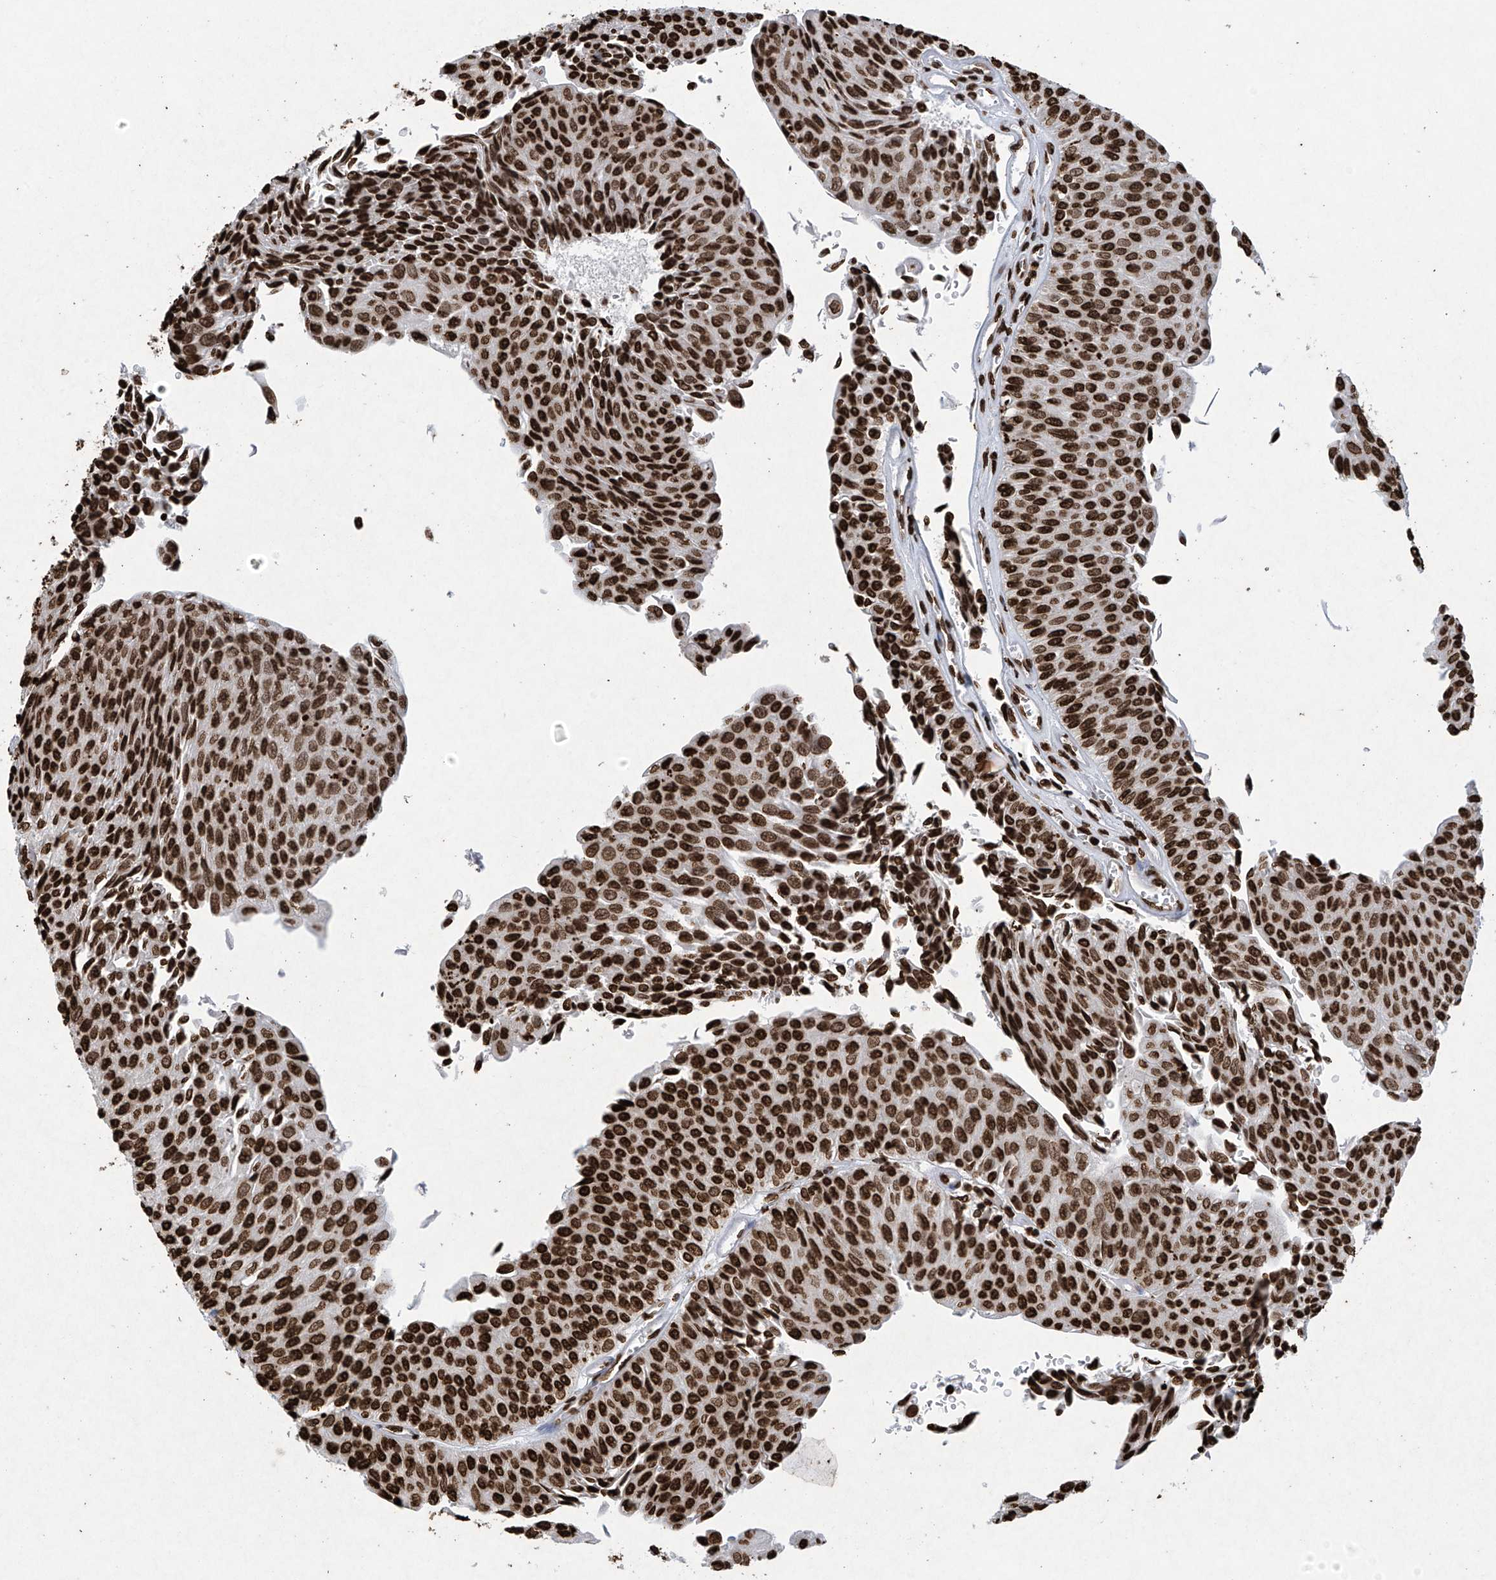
{"staining": {"intensity": "strong", "quantity": ">75%", "location": "nuclear"}, "tissue": "urothelial cancer", "cell_type": "Tumor cells", "image_type": "cancer", "snomed": [{"axis": "morphology", "description": "Urothelial carcinoma, Low grade"}, {"axis": "topography", "description": "Urinary bladder"}], "caption": "Human urothelial cancer stained with a protein marker displays strong staining in tumor cells.", "gene": "H3-3A", "patient": {"sex": "male", "age": 78}}